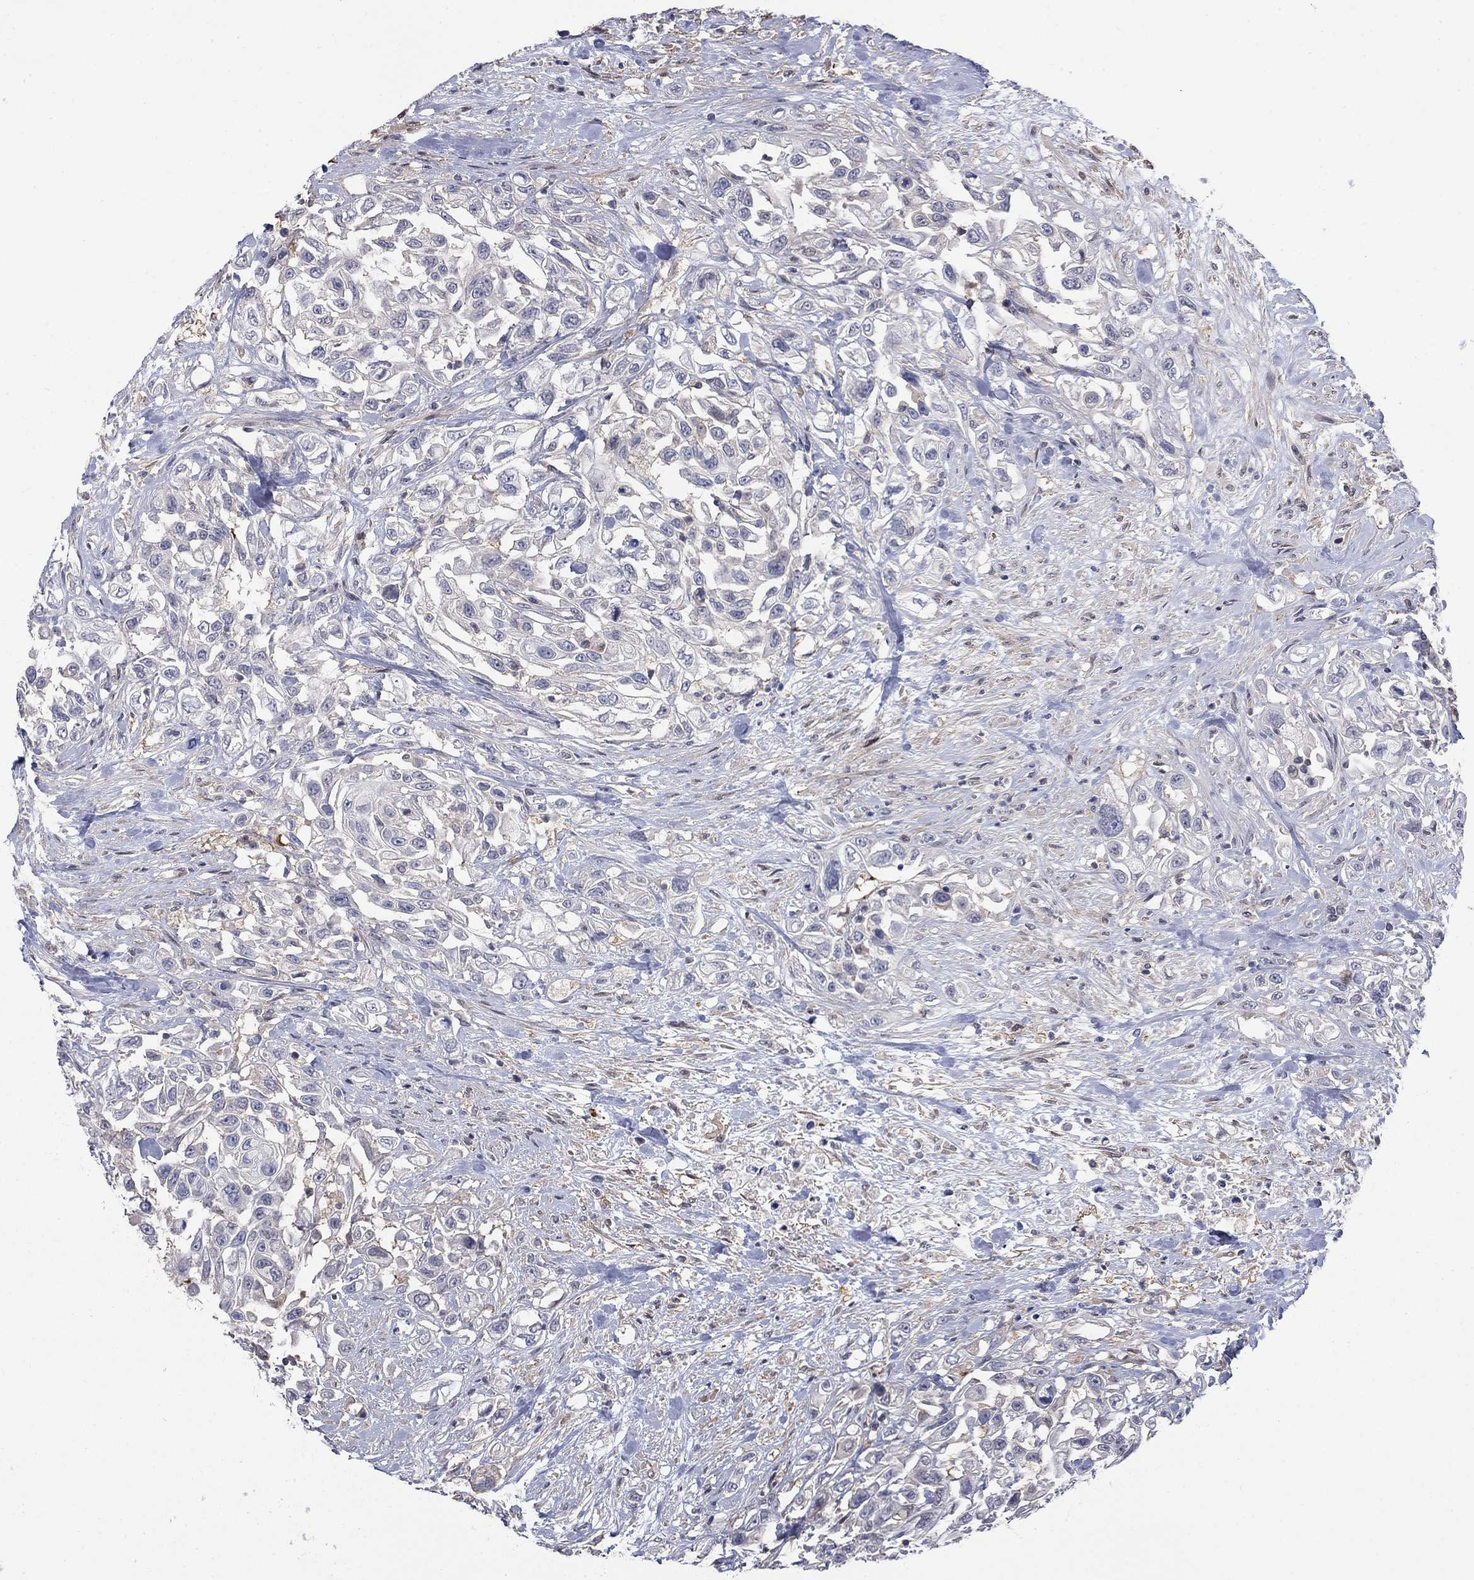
{"staining": {"intensity": "negative", "quantity": "none", "location": "none"}, "tissue": "urothelial cancer", "cell_type": "Tumor cells", "image_type": "cancer", "snomed": [{"axis": "morphology", "description": "Urothelial carcinoma, High grade"}, {"axis": "topography", "description": "Urinary bladder"}], "caption": "Human high-grade urothelial carcinoma stained for a protein using immunohistochemistry (IHC) reveals no positivity in tumor cells.", "gene": "PDZD2", "patient": {"sex": "female", "age": 56}}